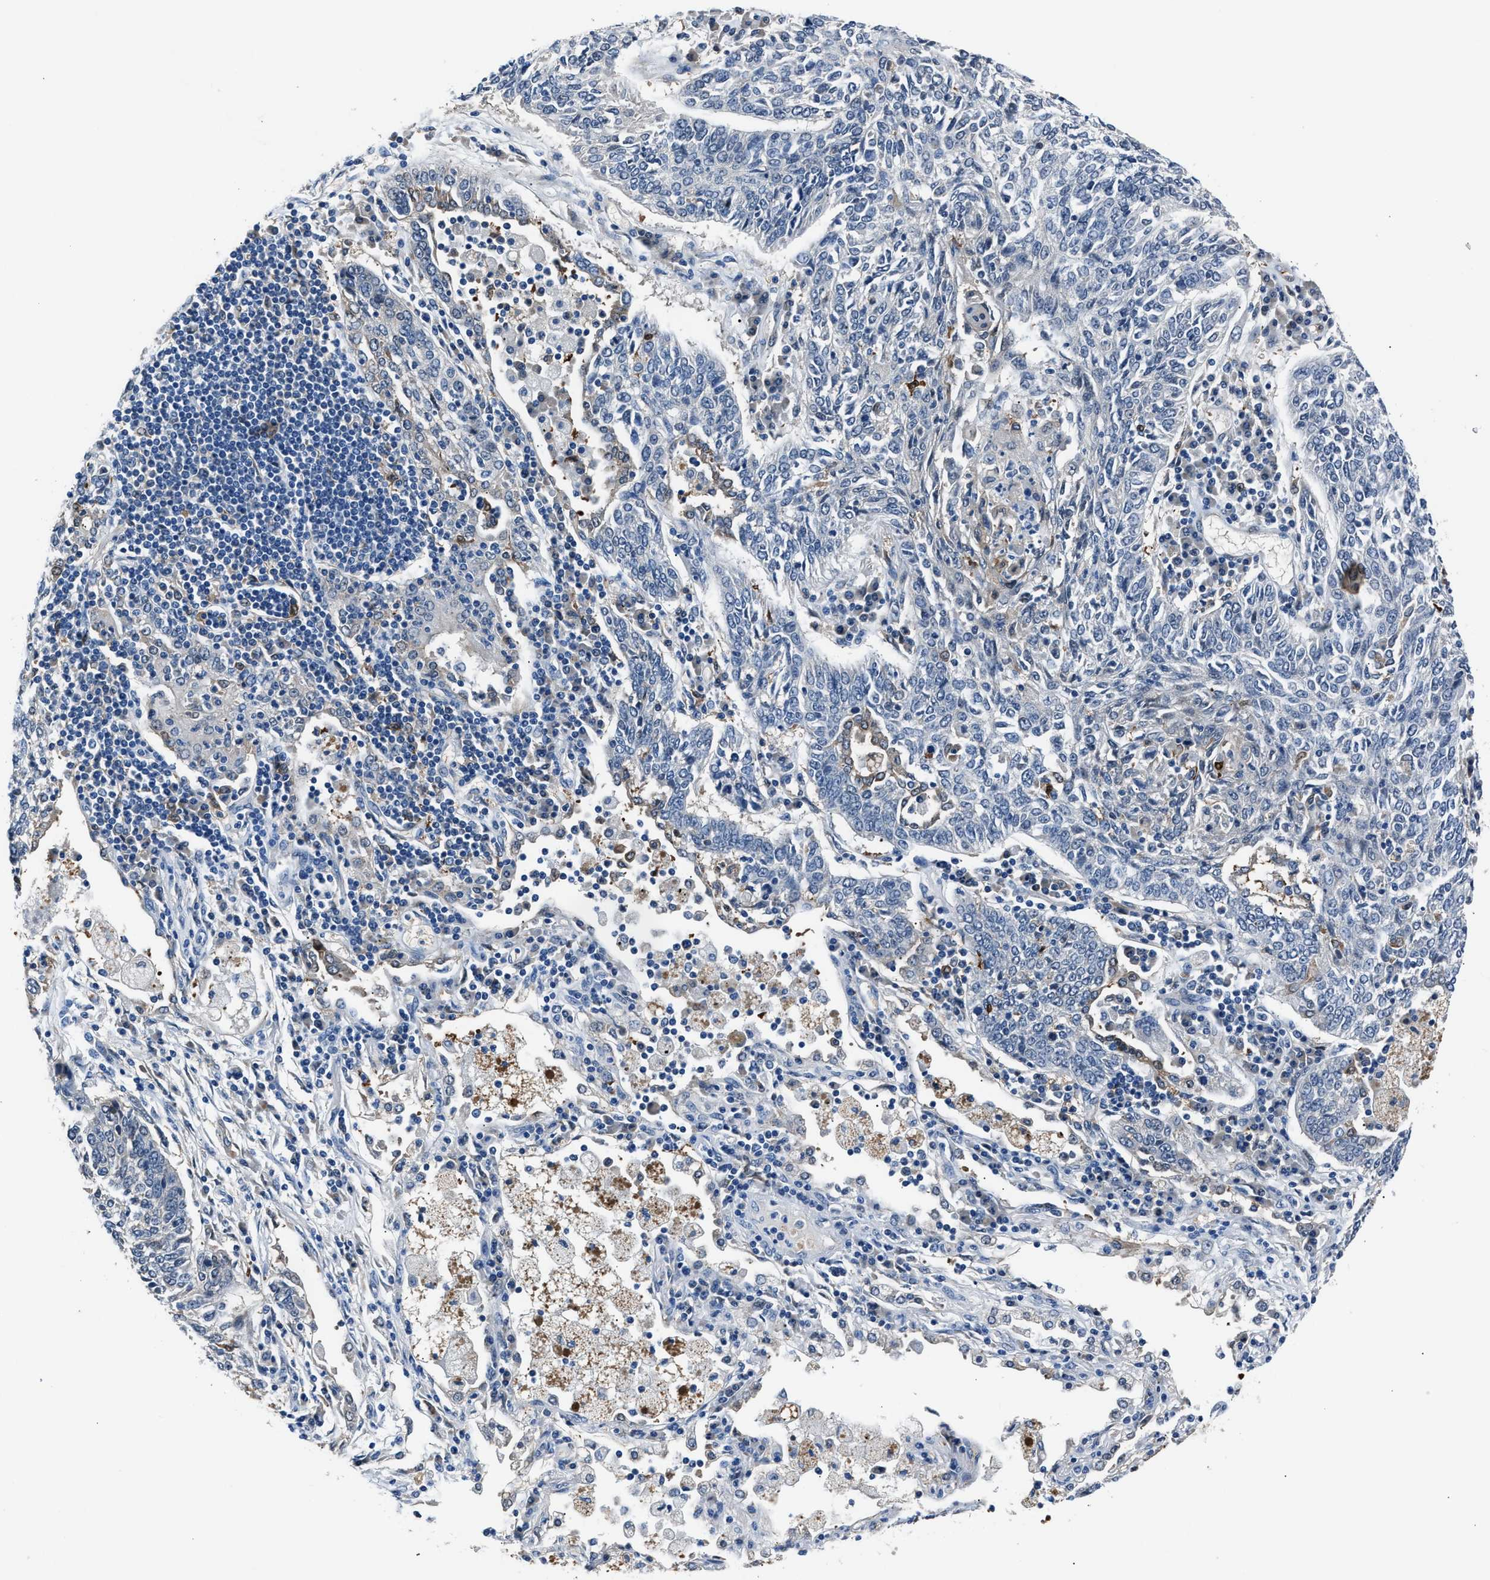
{"staining": {"intensity": "negative", "quantity": "none", "location": "none"}, "tissue": "lung cancer", "cell_type": "Tumor cells", "image_type": "cancer", "snomed": [{"axis": "morphology", "description": "Normal tissue, NOS"}, {"axis": "morphology", "description": "Squamous cell carcinoma, NOS"}, {"axis": "topography", "description": "Cartilage tissue"}, {"axis": "topography", "description": "Bronchus"}, {"axis": "topography", "description": "Lung"}], "caption": "An IHC image of lung cancer (squamous cell carcinoma) is shown. There is no staining in tumor cells of lung cancer (squamous cell carcinoma).", "gene": "PPA1", "patient": {"sex": "female", "age": 49}}